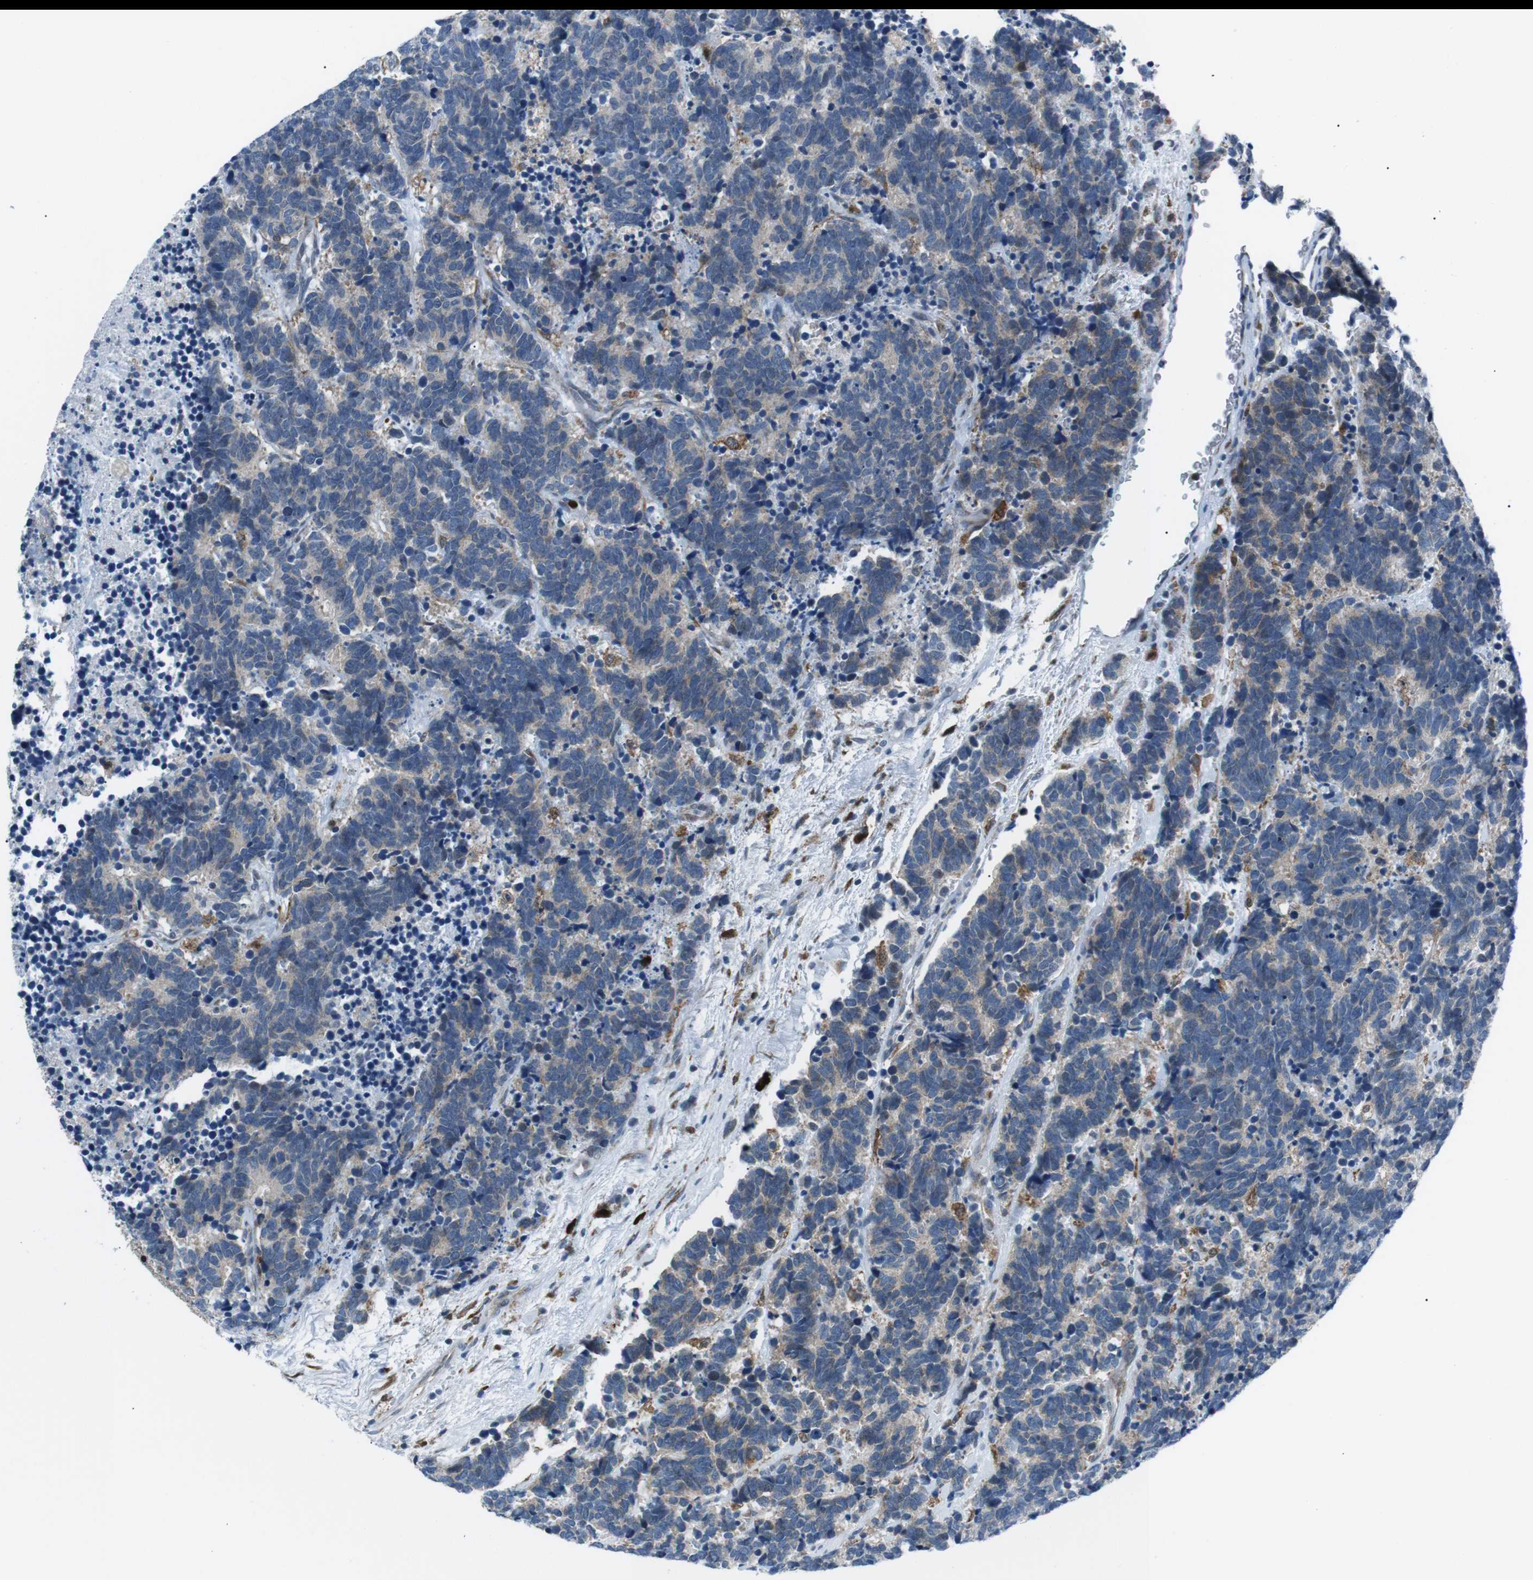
{"staining": {"intensity": "weak", "quantity": "25%-75%", "location": "cytoplasmic/membranous"}, "tissue": "carcinoid", "cell_type": "Tumor cells", "image_type": "cancer", "snomed": [{"axis": "morphology", "description": "Carcinoma, NOS"}, {"axis": "morphology", "description": "Carcinoid, malignant, NOS"}, {"axis": "topography", "description": "Urinary bladder"}], "caption": "Malignant carcinoid stained with immunohistochemistry exhibits weak cytoplasmic/membranous positivity in about 25%-75% of tumor cells.", "gene": "BLNK", "patient": {"sex": "male", "age": 57}}